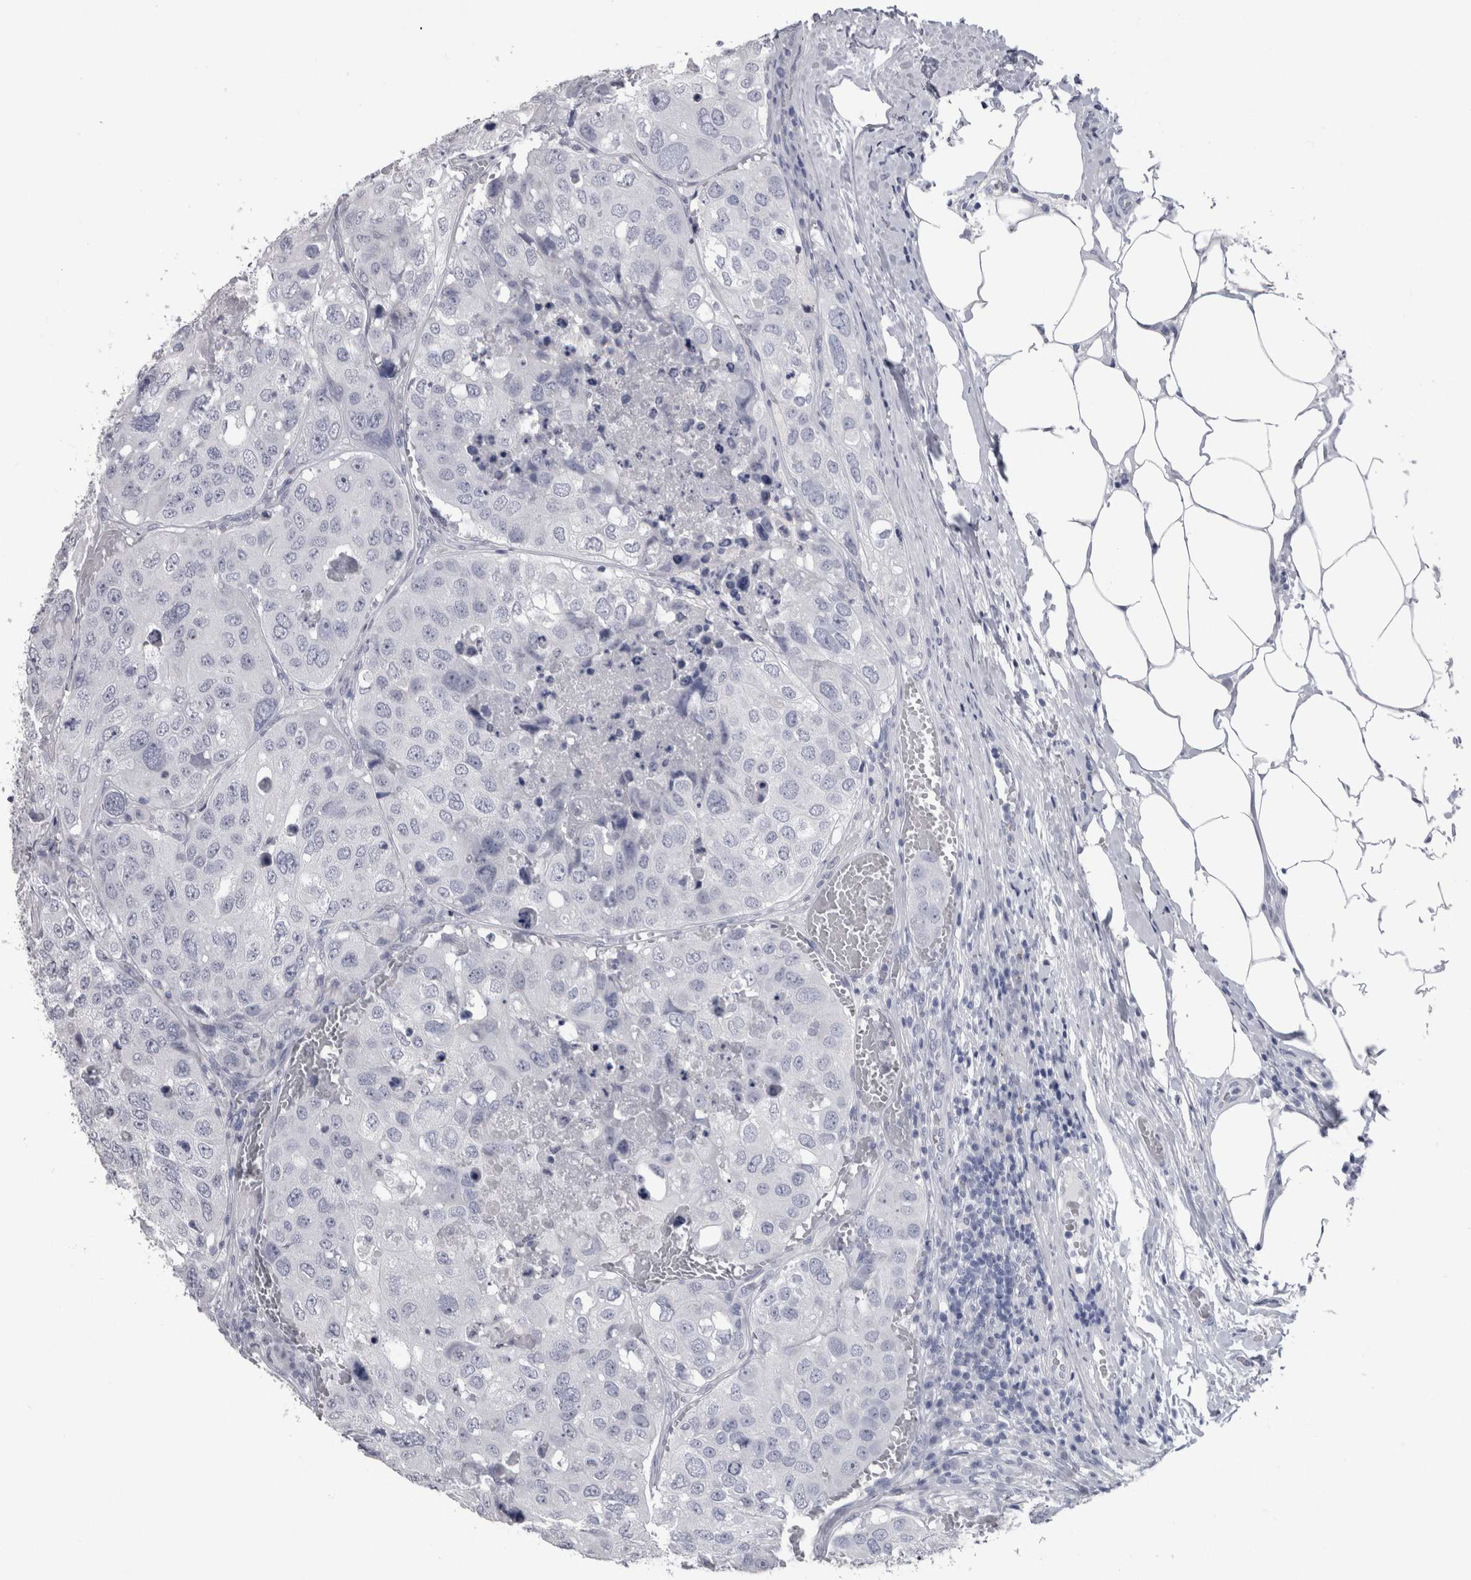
{"staining": {"intensity": "negative", "quantity": "none", "location": "none"}, "tissue": "urothelial cancer", "cell_type": "Tumor cells", "image_type": "cancer", "snomed": [{"axis": "morphology", "description": "Urothelial carcinoma, High grade"}, {"axis": "topography", "description": "Lymph node"}, {"axis": "topography", "description": "Urinary bladder"}], "caption": "There is no significant expression in tumor cells of urothelial cancer.", "gene": "PTH", "patient": {"sex": "male", "age": 51}}